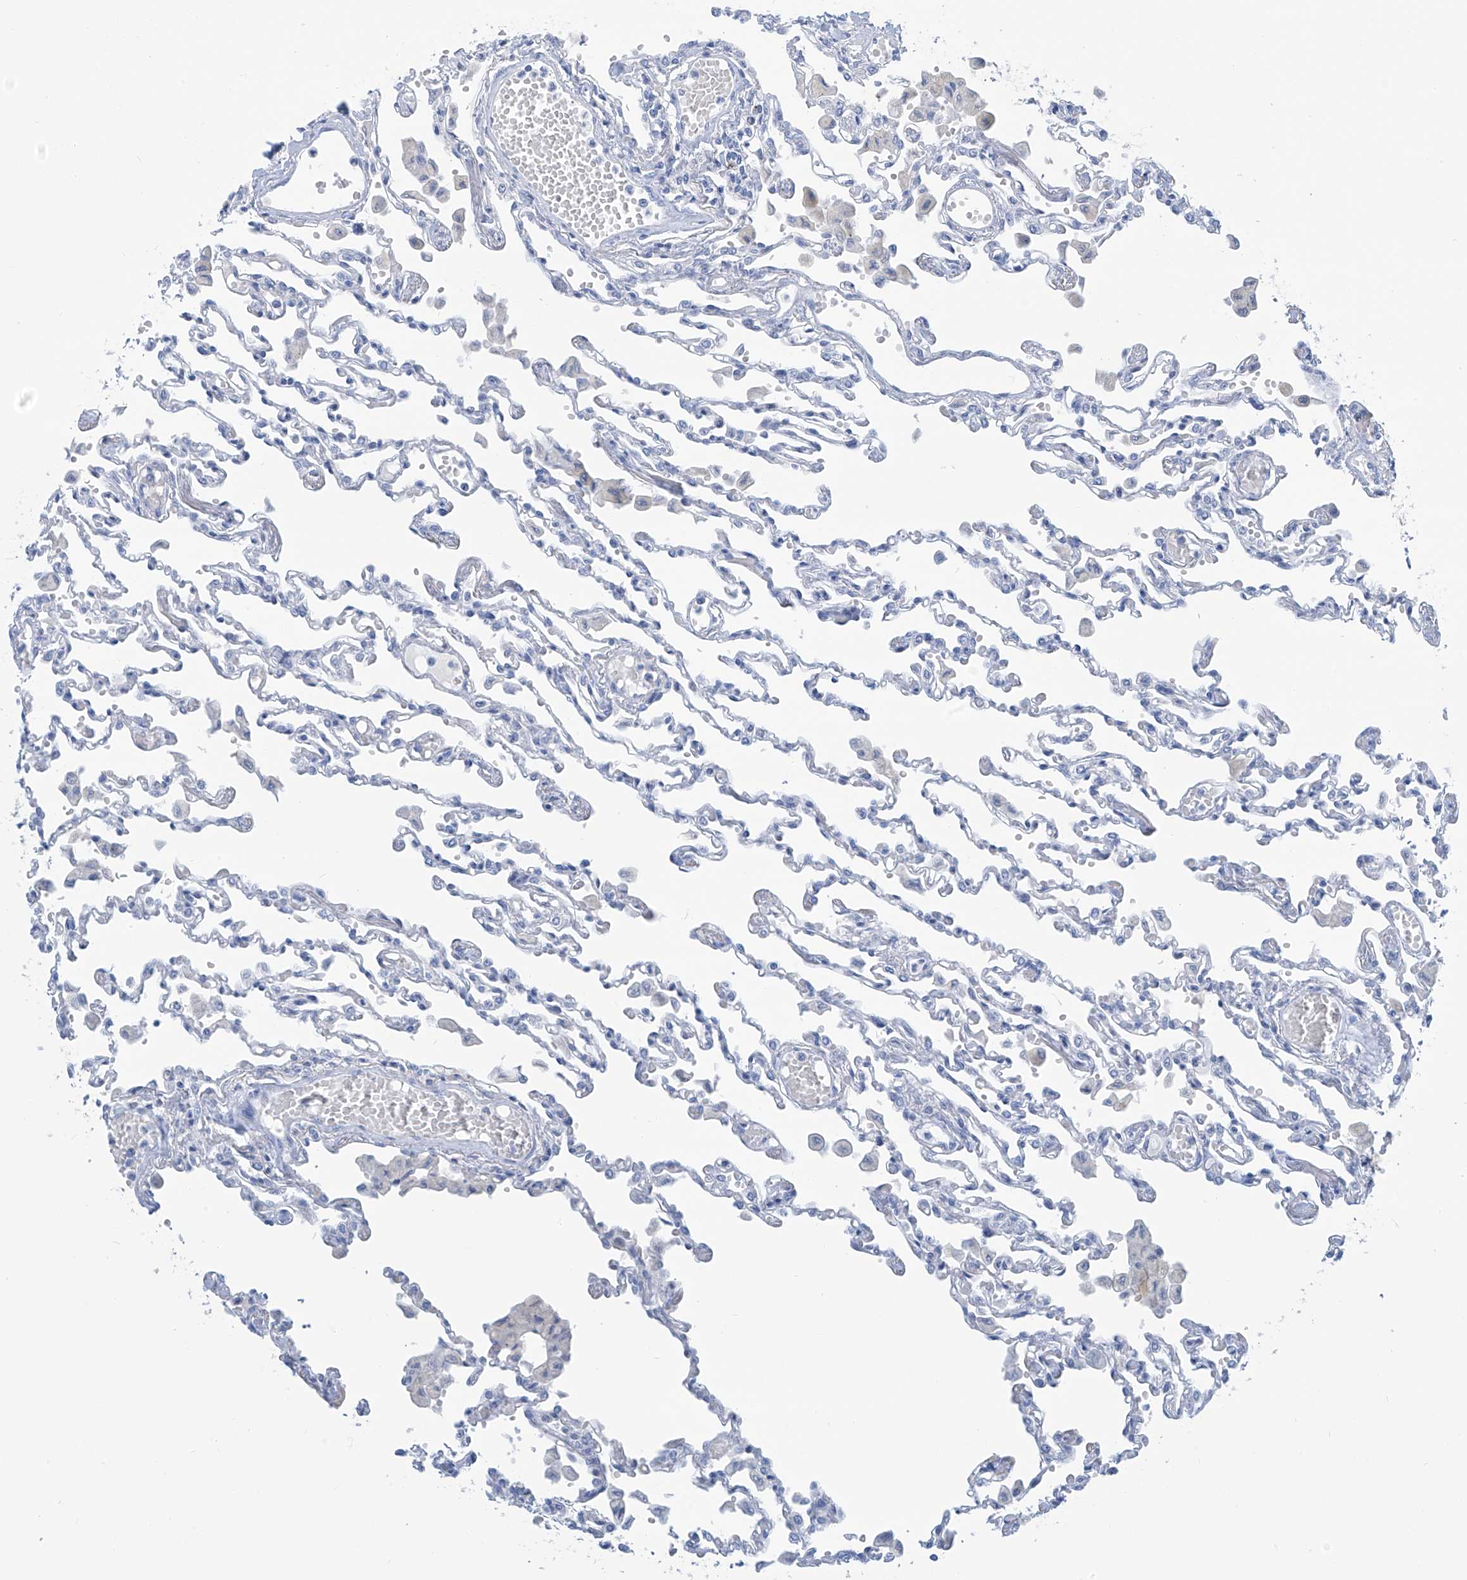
{"staining": {"intensity": "negative", "quantity": "none", "location": "none"}, "tissue": "lung", "cell_type": "Alveolar cells", "image_type": "normal", "snomed": [{"axis": "morphology", "description": "Normal tissue, NOS"}, {"axis": "topography", "description": "Bronchus"}, {"axis": "topography", "description": "Lung"}], "caption": "The histopathology image shows no significant positivity in alveolar cells of lung. Brightfield microscopy of immunohistochemistry (IHC) stained with DAB (3,3'-diaminobenzidine) (brown) and hematoxylin (blue), captured at high magnification.", "gene": "SGO2", "patient": {"sex": "female", "age": 49}}